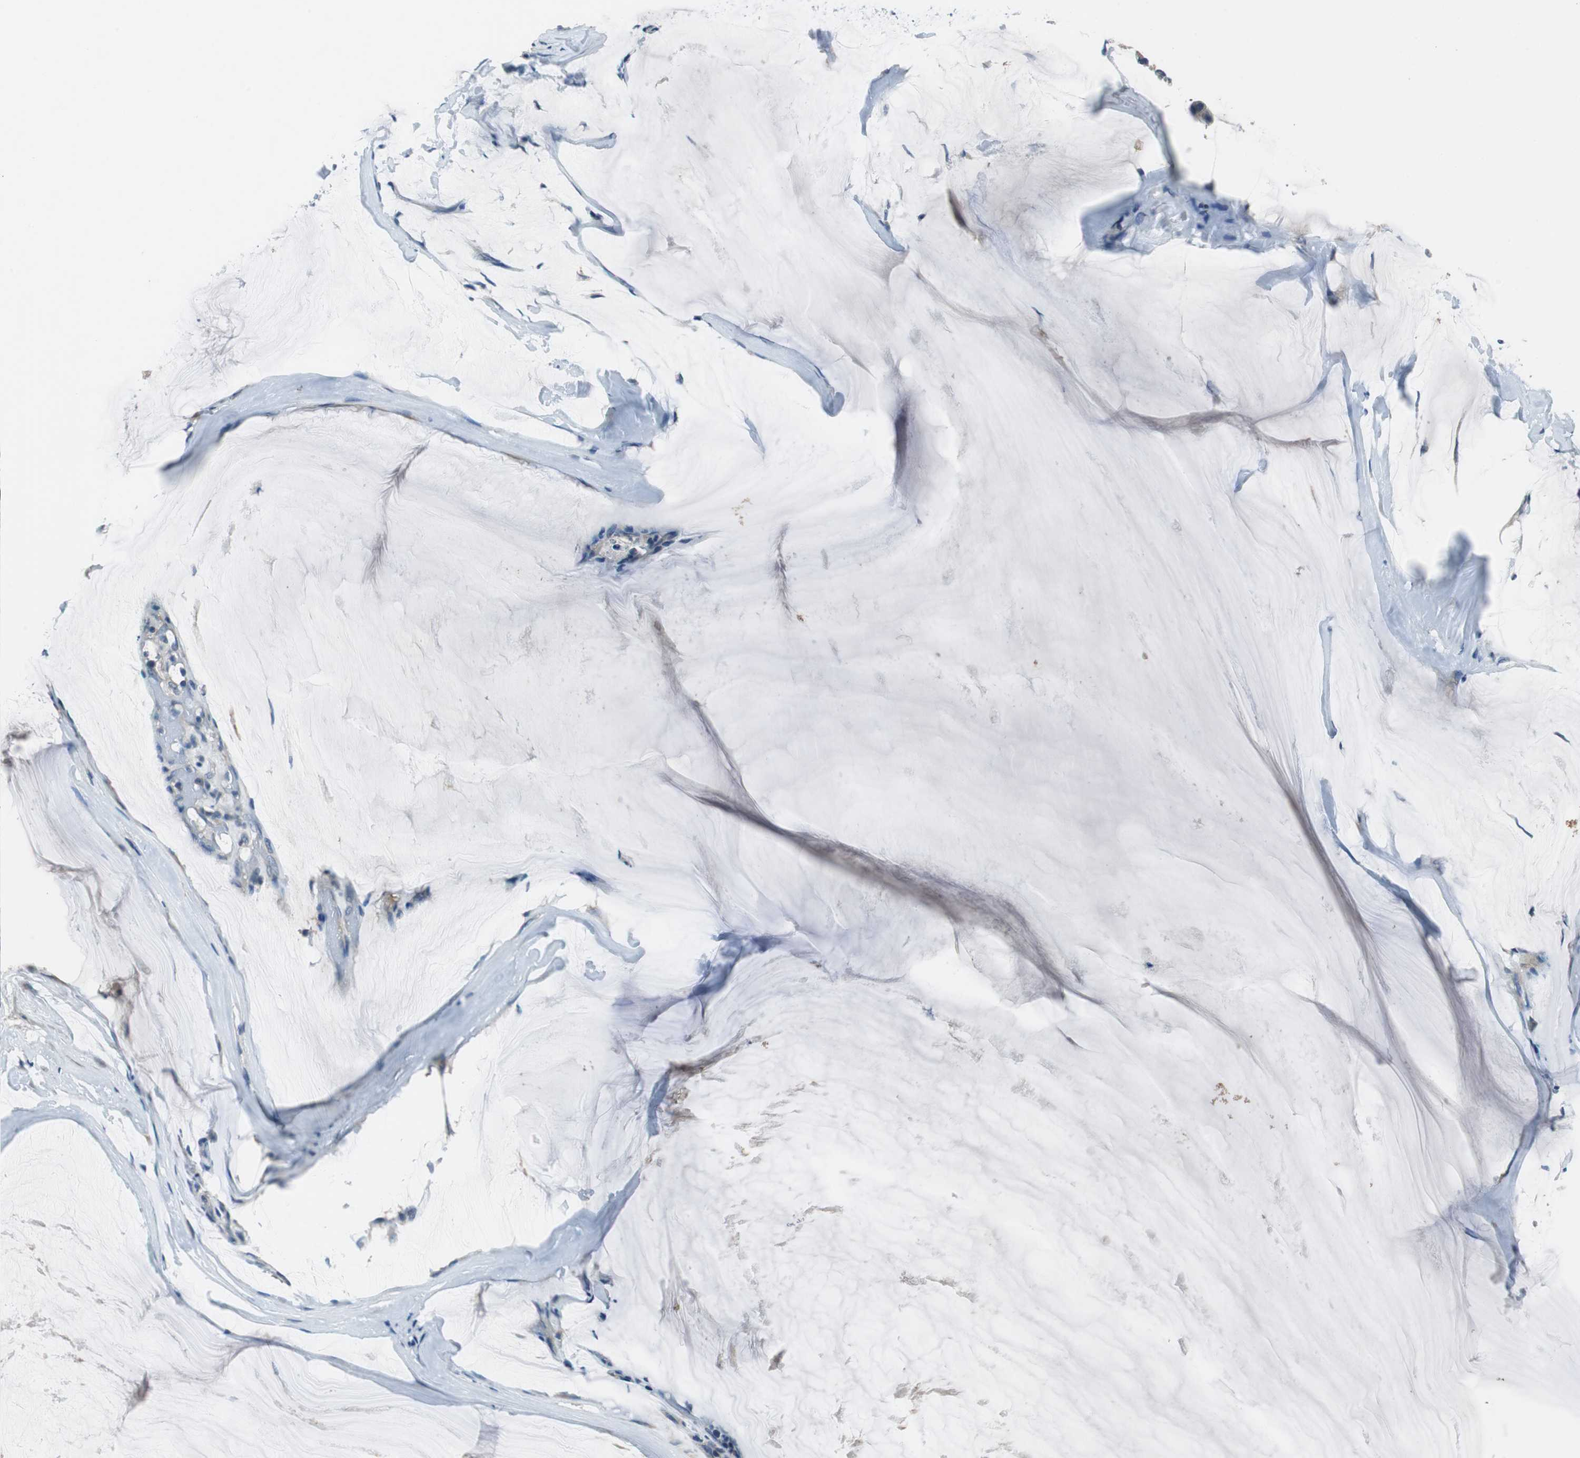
{"staining": {"intensity": "weak", "quantity": ">75%", "location": "cytoplasmic/membranous"}, "tissue": "ovarian cancer", "cell_type": "Tumor cells", "image_type": "cancer", "snomed": [{"axis": "morphology", "description": "Cystadenocarcinoma, mucinous, NOS"}, {"axis": "topography", "description": "Ovary"}], "caption": "Protein staining by immunohistochemistry shows weak cytoplasmic/membranous staining in approximately >75% of tumor cells in ovarian cancer. (DAB (3,3'-diaminobenzidine) = brown stain, brightfield microscopy at high magnification).", "gene": "MTIF2", "patient": {"sex": "female", "age": 39}}